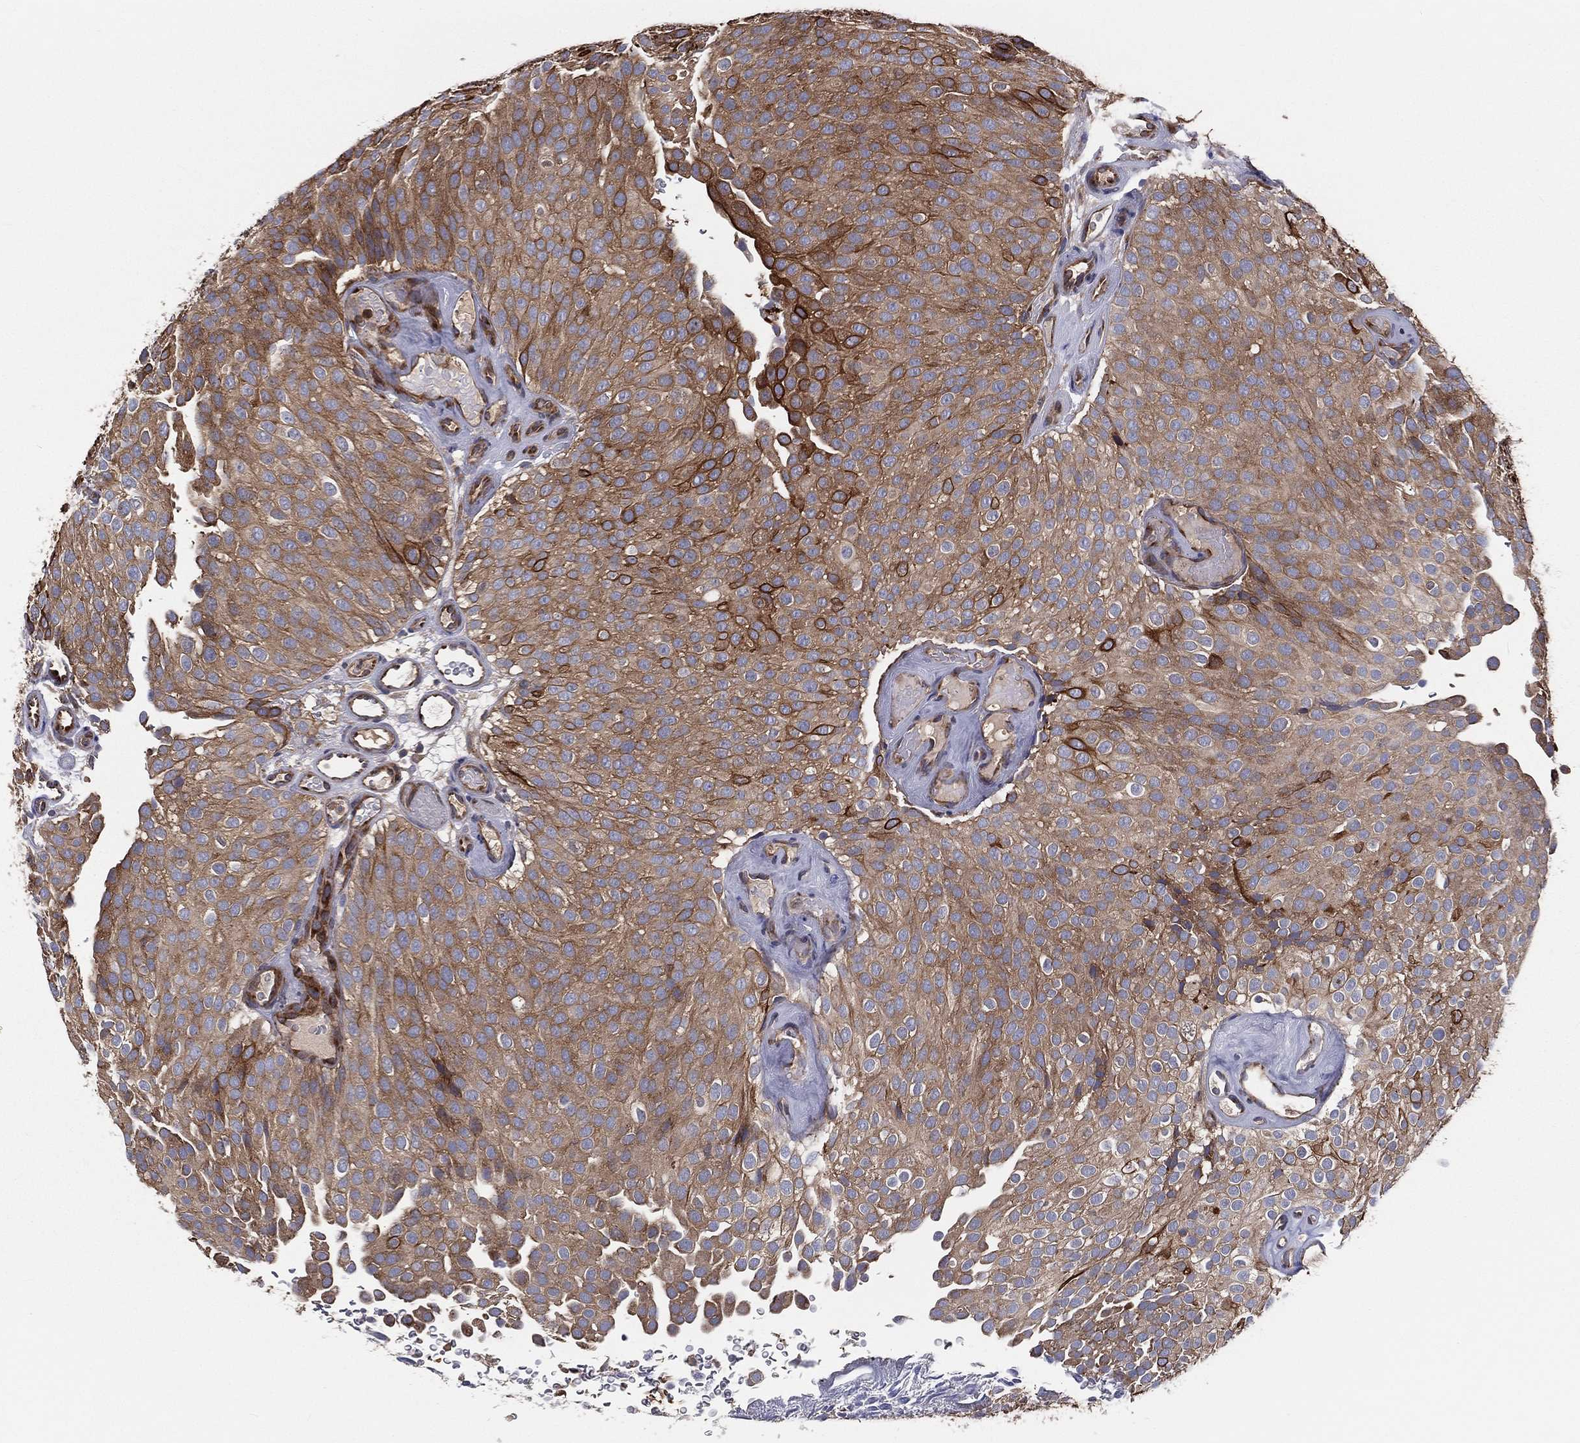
{"staining": {"intensity": "strong", "quantity": "<25%", "location": "cytoplasmic/membranous"}, "tissue": "urothelial cancer", "cell_type": "Tumor cells", "image_type": "cancer", "snomed": [{"axis": "morphology", "description": "Urothelial carcinoma, Low grade"}, {"axis": "topography", "description": "Urinary bladder"}], "caption": "An immunohistochemistry micrograph of neoplastic tissue is shown. Protein staining in brown shows strong cytoplasmic/membranous positivity in urothelial cancer within tumor cells.", "gene": "EIF2B5", "patient": {"sex": "male", "age": 78}}